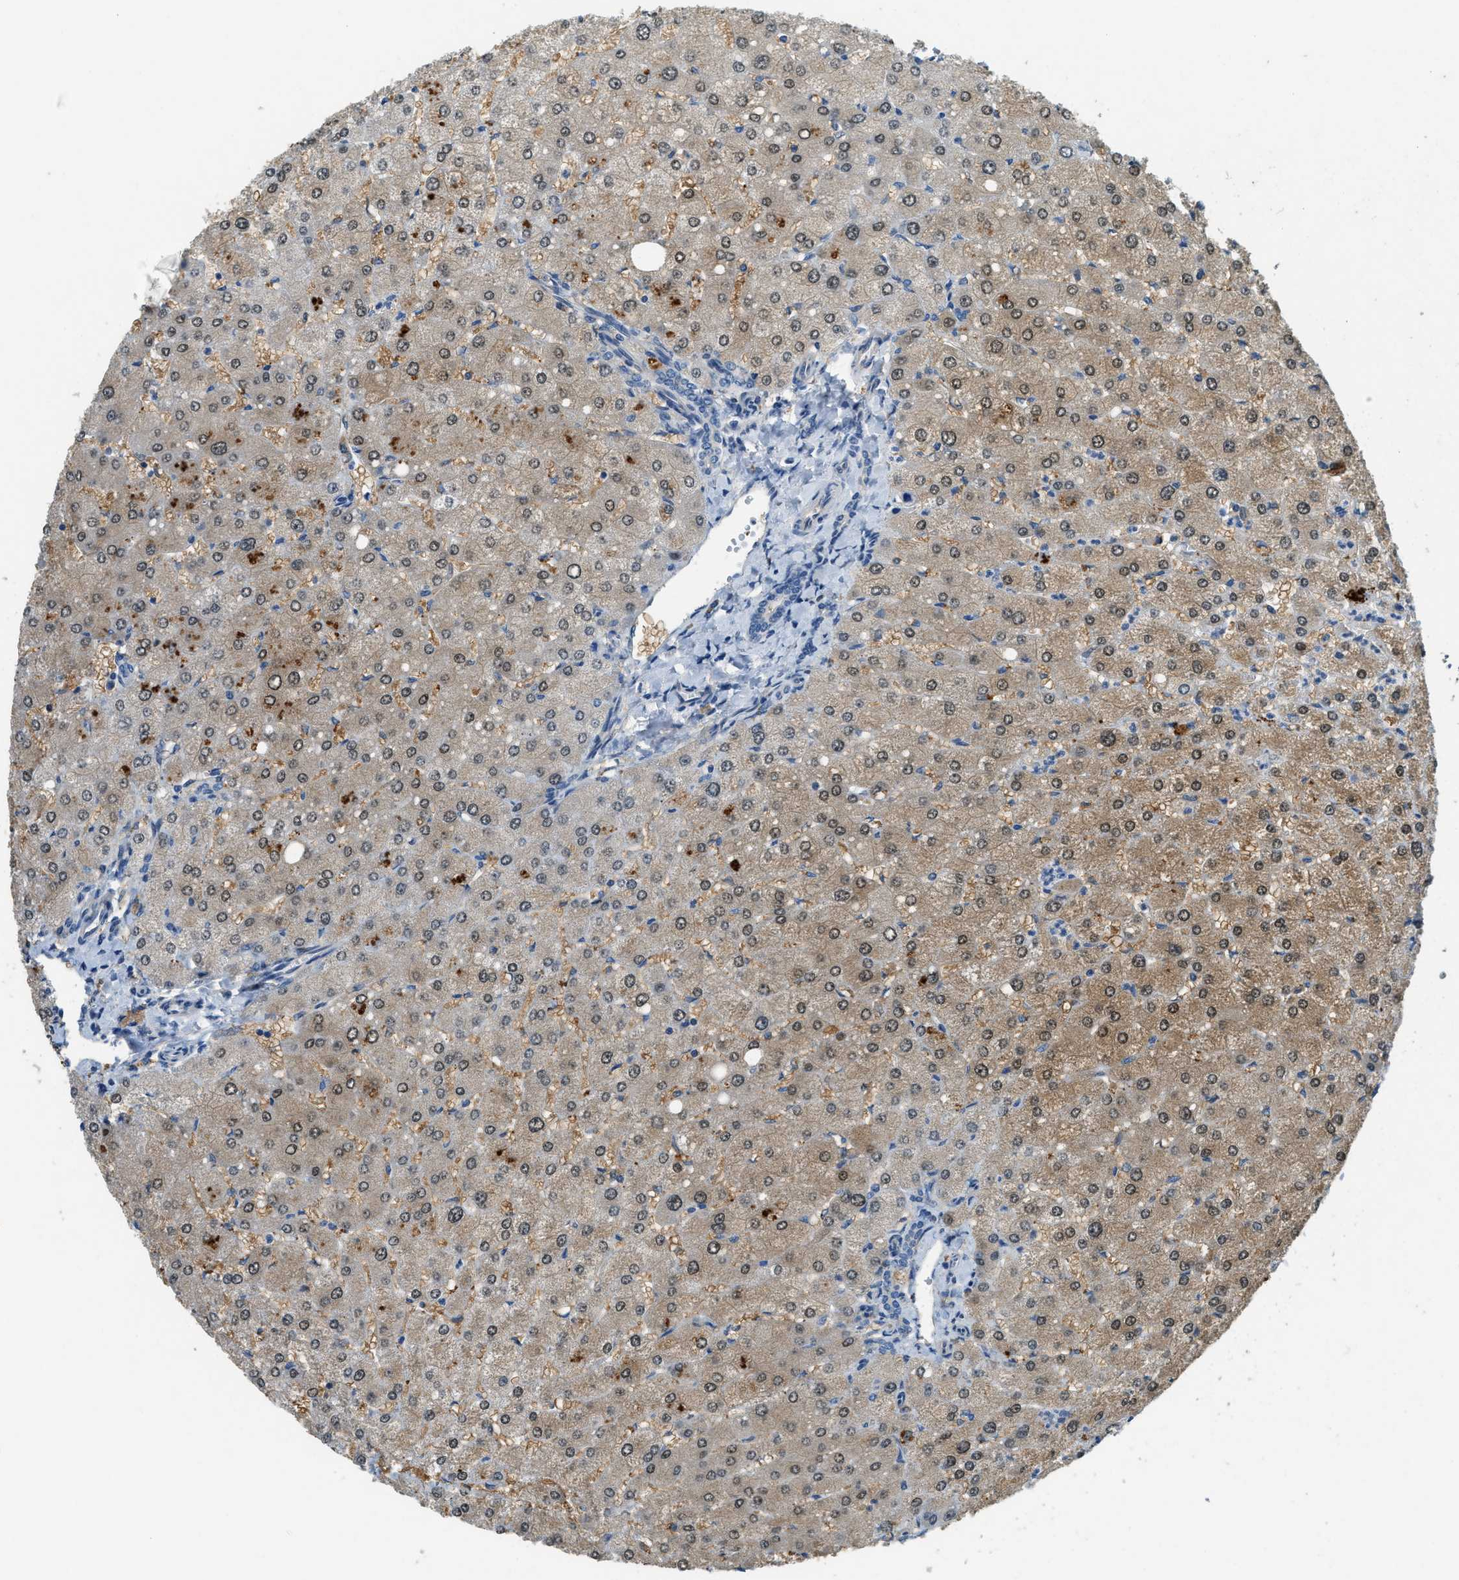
{"staining": {"intensity": "negative", "quantity": "none", "location": "none"}, "tissue": "liver", "cell_type": "Cholangiocytes", "image_type": "normal", "snomed": [{"axis": "morphology", "description": "Normal tissue, NOS"}, {"axis": "topography", "description": "Liver"}], "caption": "High magnification brightfield microscopy of unremarkable liver stained with DAB (brown) and counterstained with hematoxylin (blue): cholangiocytes show no significant positivity.", "gene": "CFLAR", "patient": {"sex": "male", "age": 55}}